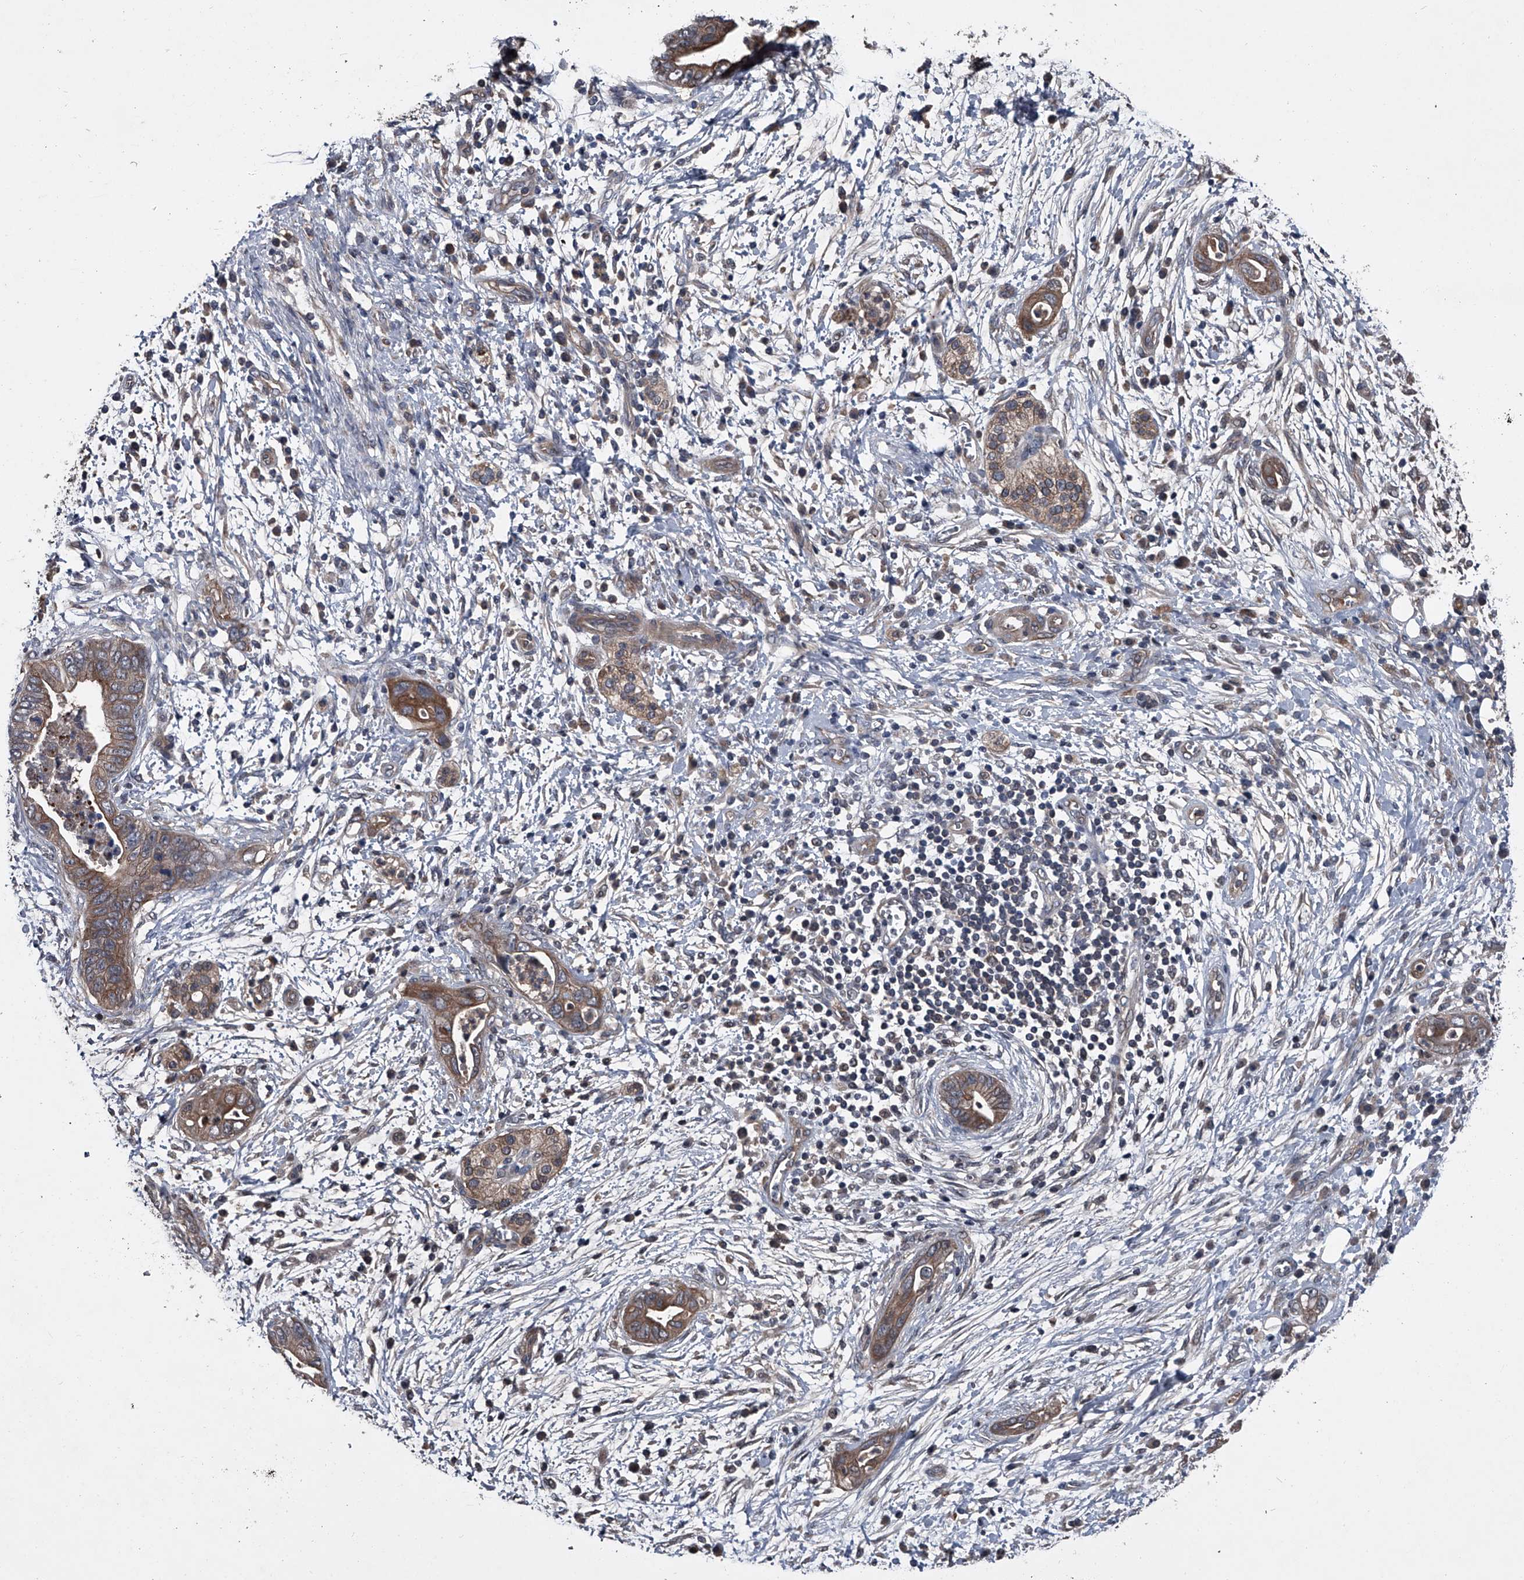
{"staining": {"intensity": "moderate", "quantity": ">75%", "location": "cytoplasmic/membranous"}, "tissue": "pancreatic cancer", "cell_type": "Tumor cells", "image_type": "cancer", "snomed": [{"axis": "morphology", "description": "Adenocarcinoma, NOS"}, {"axis": "topography", "description": "Pancreas"}], "caption": "Adenocarcinoma (pancreatic) was stained to show a protein in brown. There is medium levels of moderate cytoplasmic/membranous staining in approximately >75% of tumor cells.", "gene": "KIF13A", "patient": {"sex": "male", "age": 75}}